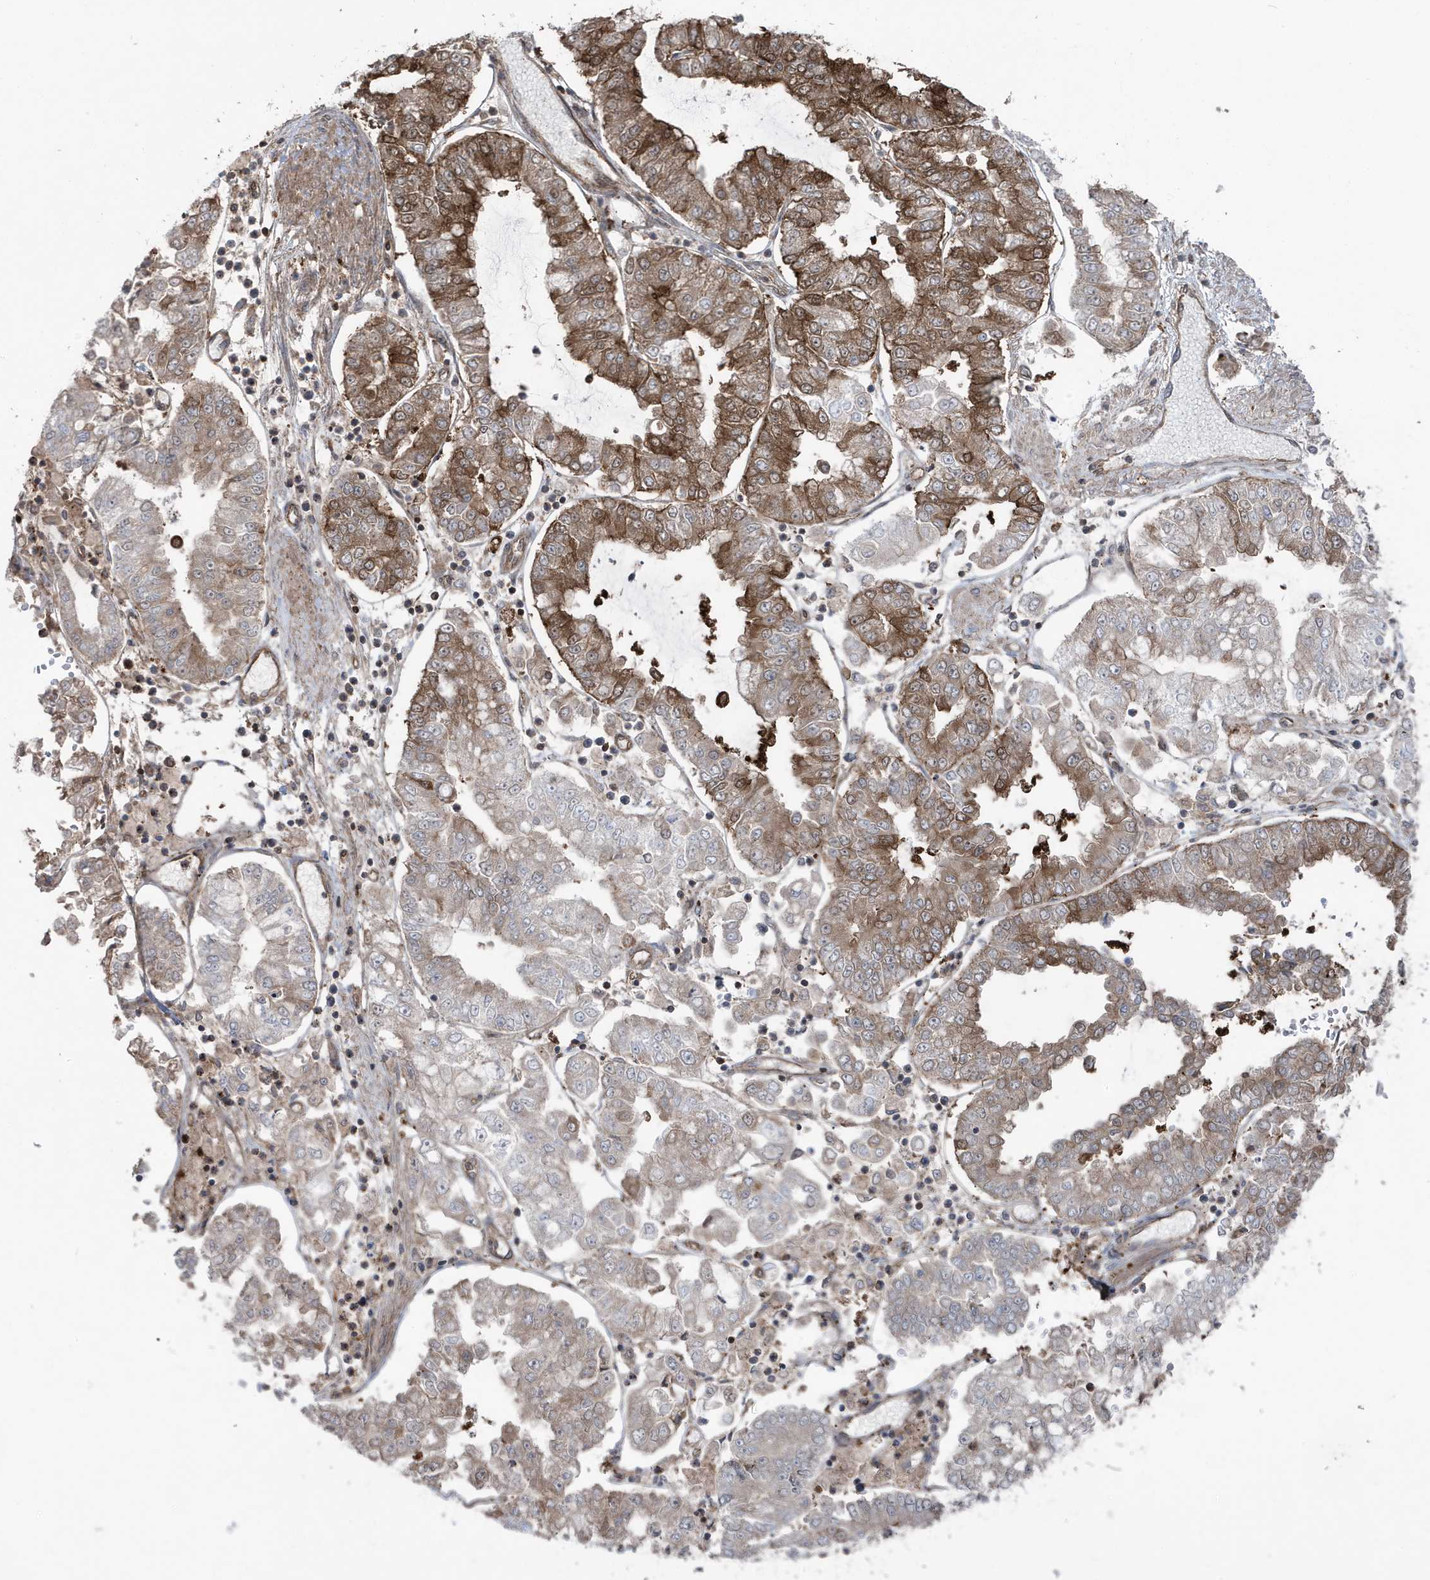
{"staining": {"intensity": "moderate", "quantity": ">75%", "location": "cytoplasmic/membranous"}, "tissue": "stomach cancer", "cell_type": "Tumor cells", "image_type": "cancer", "snomed": [{"axis": "morphology", "description": "Adenocarcinoma, NOS"}, {"axis": "topography", "description": "Stomach"}], "caption": "Protein analysis of adenocarcinoma (stomach) tissue reveals moderate cytoplasmic/membranous positivity in approximately >75% of tumor cells.", "gene": "MAPK1IP1L", "patient": {"sex": "male", "age": 76}}